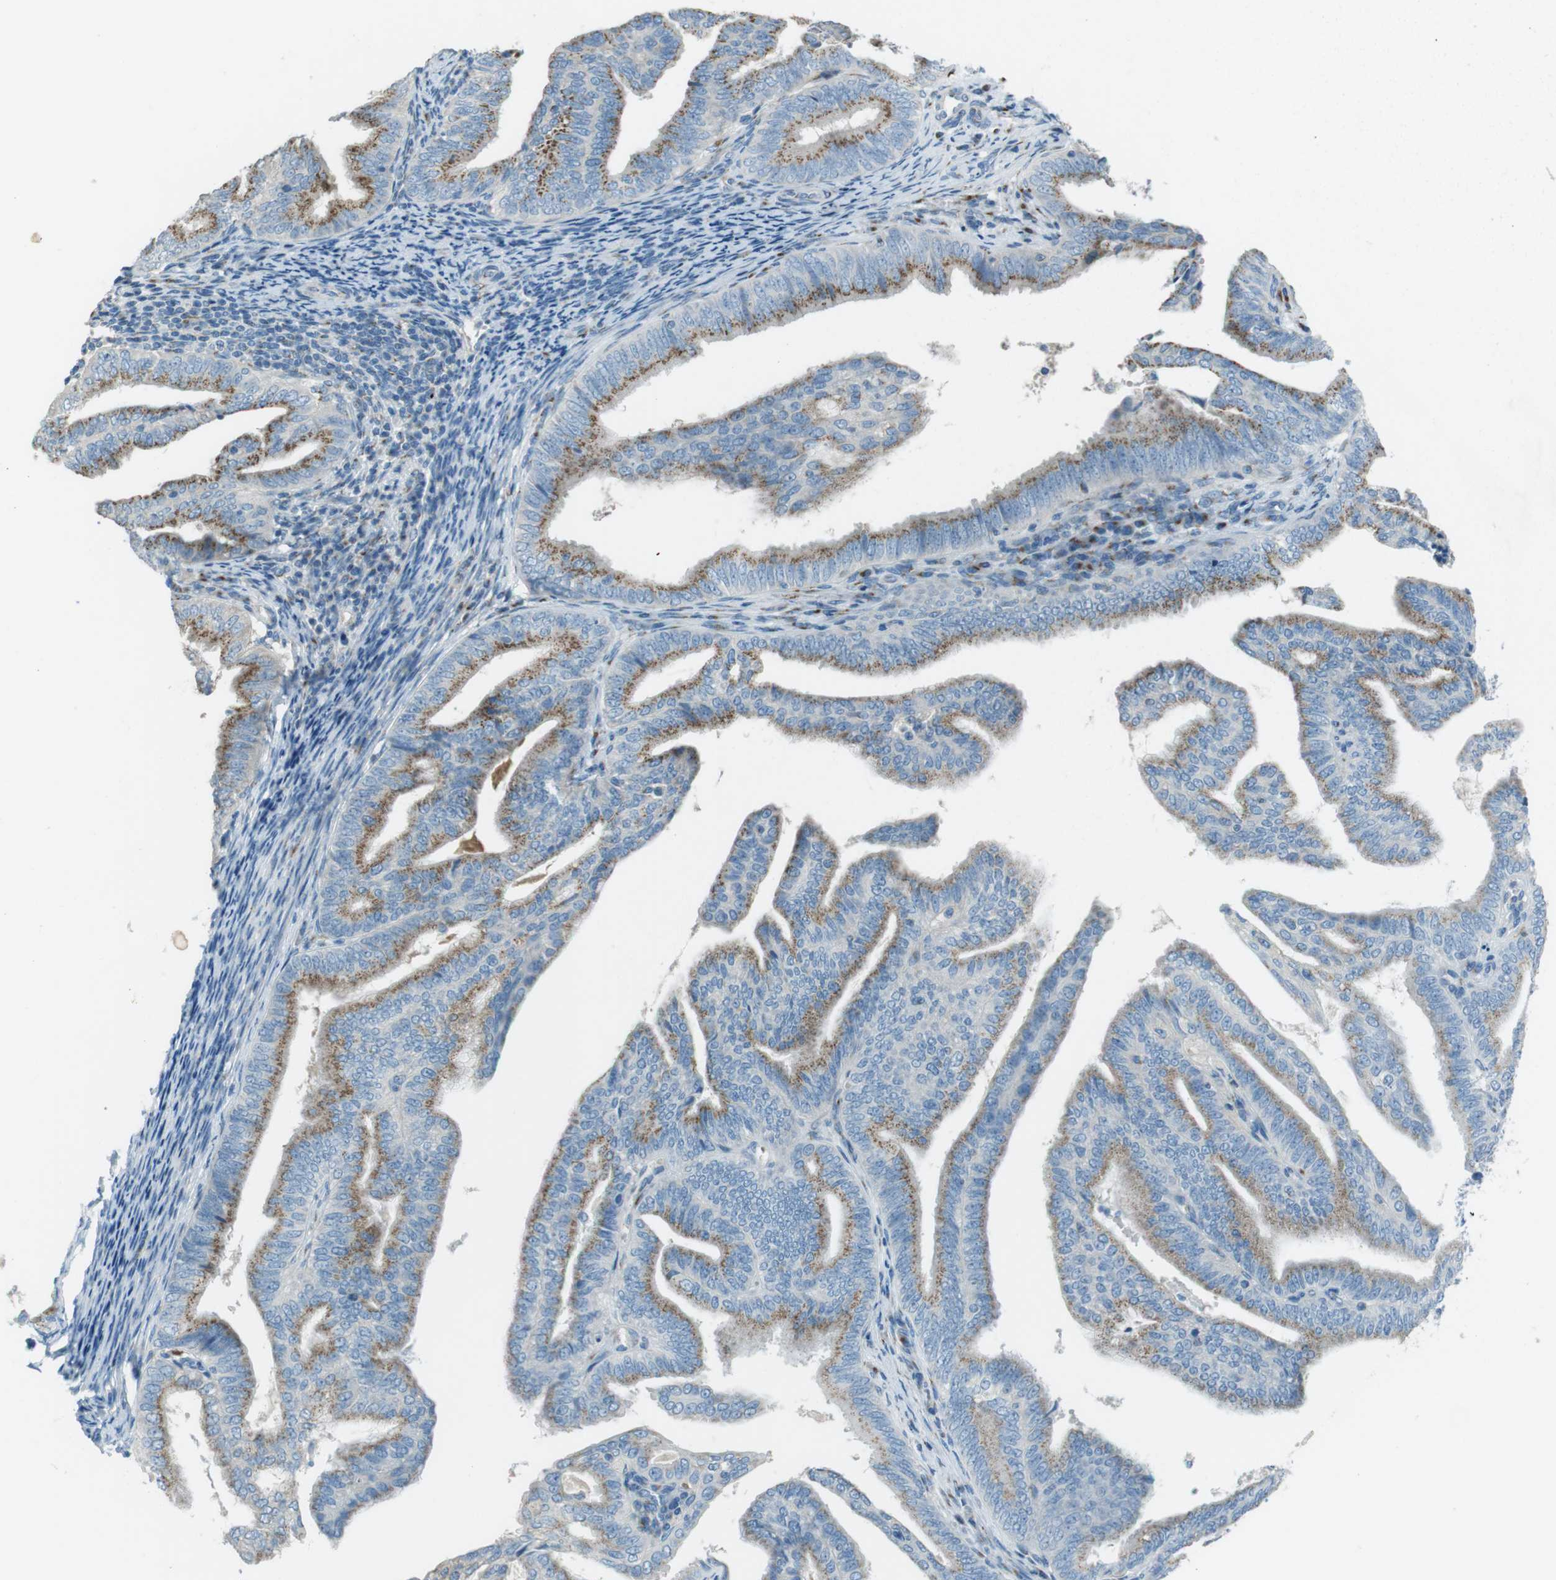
{"staining": {"intensity": "moderate", "quantity": "25%-75%", "location": "cytoplasmic/membranous"}, "tissue": "endometrial cancer", "cell_type": "Tumor cells", "image_type": "cancer", "snomed": [{"axis": "morphology", "description": "Adenocarcinoma, NOS"}, {"axis": "topography", "description": "Endometrium"}], "caption": "DAB (3,3'-diaminobenzidine) immunohistochemical staining of endometrial adenocarcinoma reveals moderate cytoplasmic/membranous protein staining in about 25%-75% of tumor cells. (Brightfield microscopy of DAB IHC at high magnification).", "gene": "TXNDC15", "patient": {"sex": "female", "age": 58}}